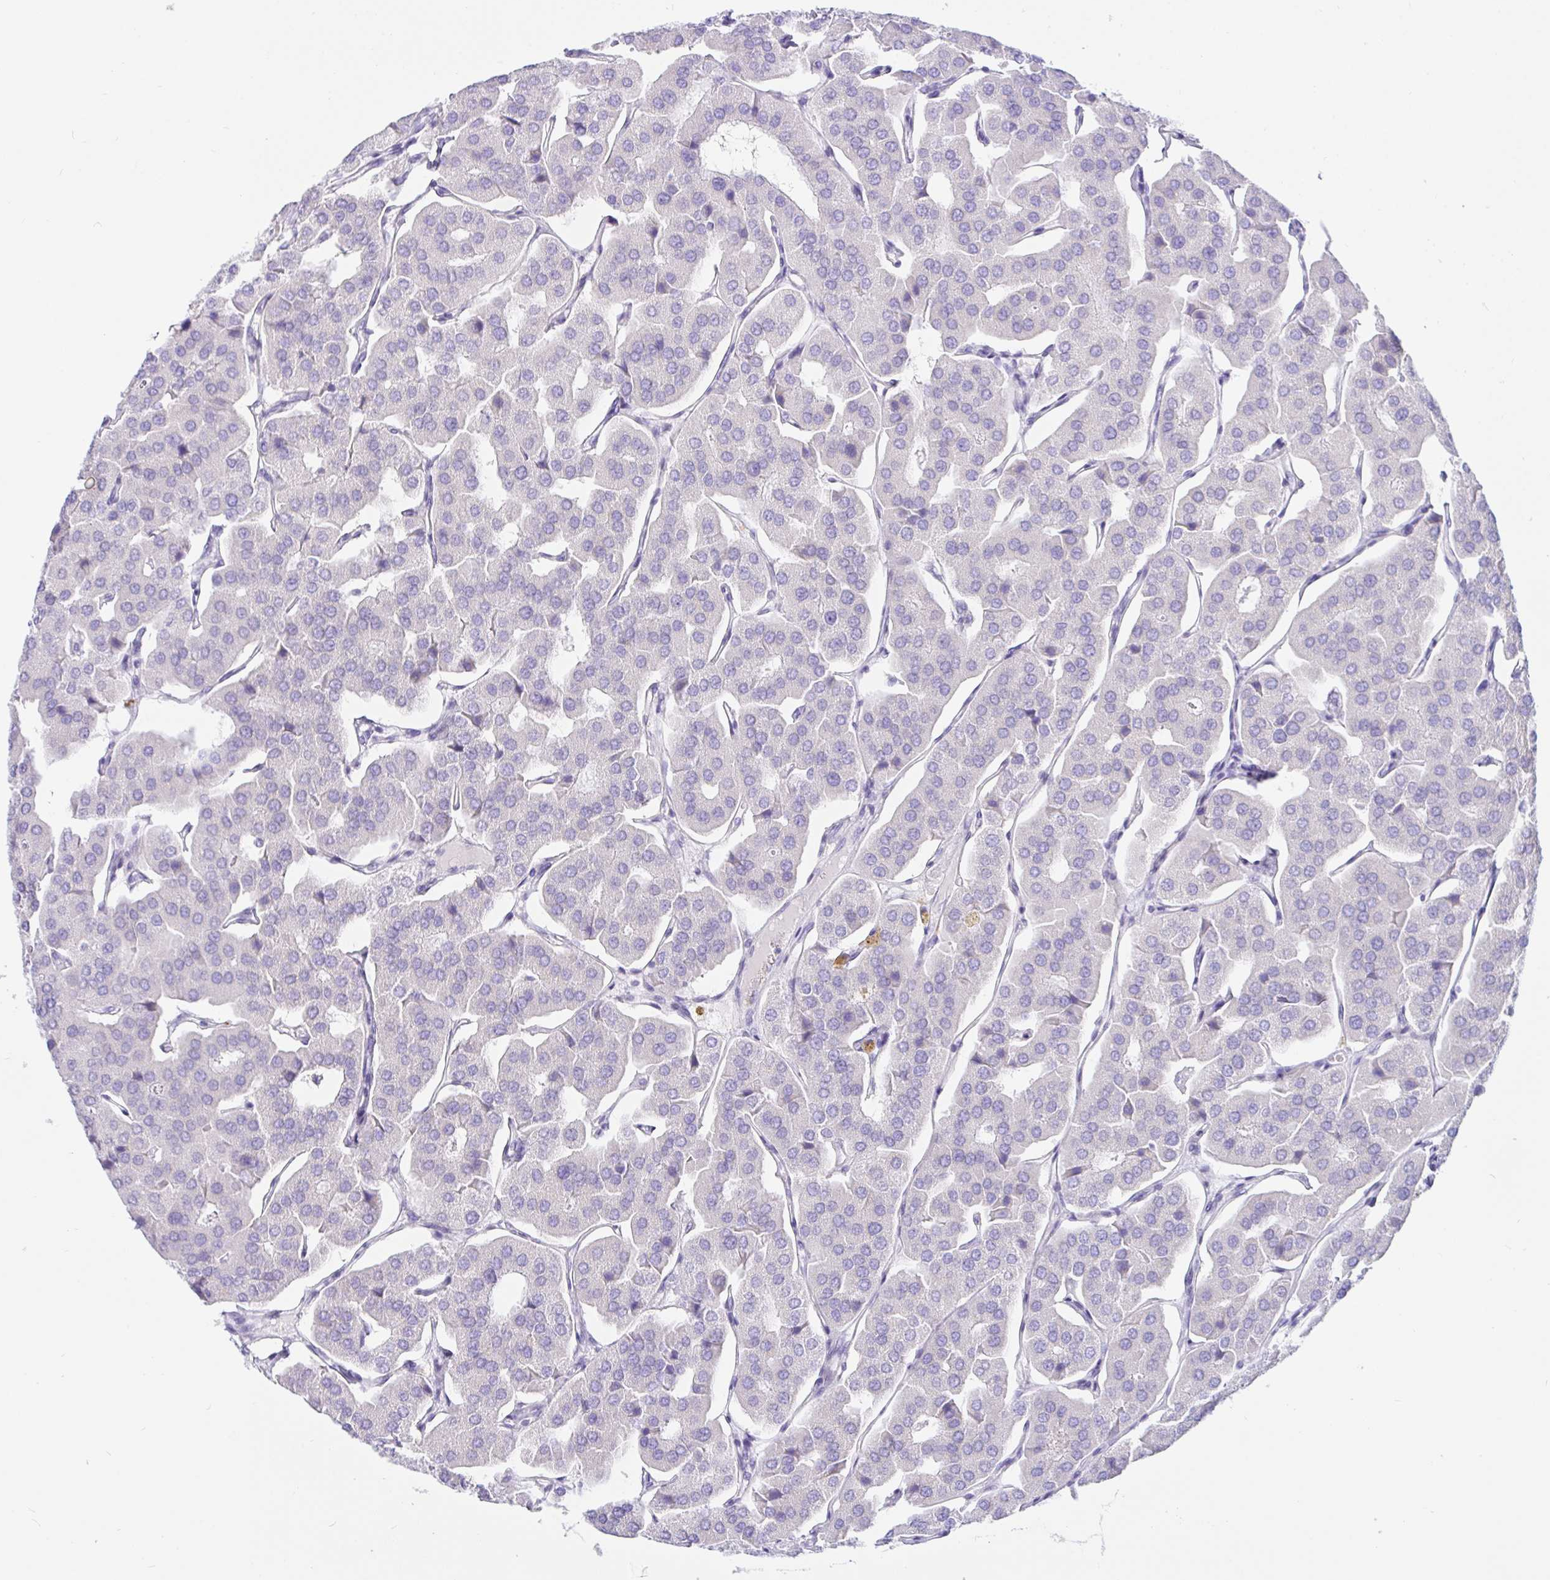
{"staining": {"intensity": "negative", "quantity": "none", "location": "none"}, "tissue": "parathyroid gland", "cell_type": "Glandular cells", "image_type": "normal", "snomed": [{"axis": "morphology", "description": "Normal tissue, NOS"}, {"axis": "morphology", "description": "Adenoma, NOS"}, {"axis": "topography", "description": "Parathyroid gland"}], "caption": "An image of human parathyroid gland is negative for staining in glandular cells. (DAB IHC, high magnification).", "gene": "PAX8", "patient": {"sex": "female", "age": 86}}